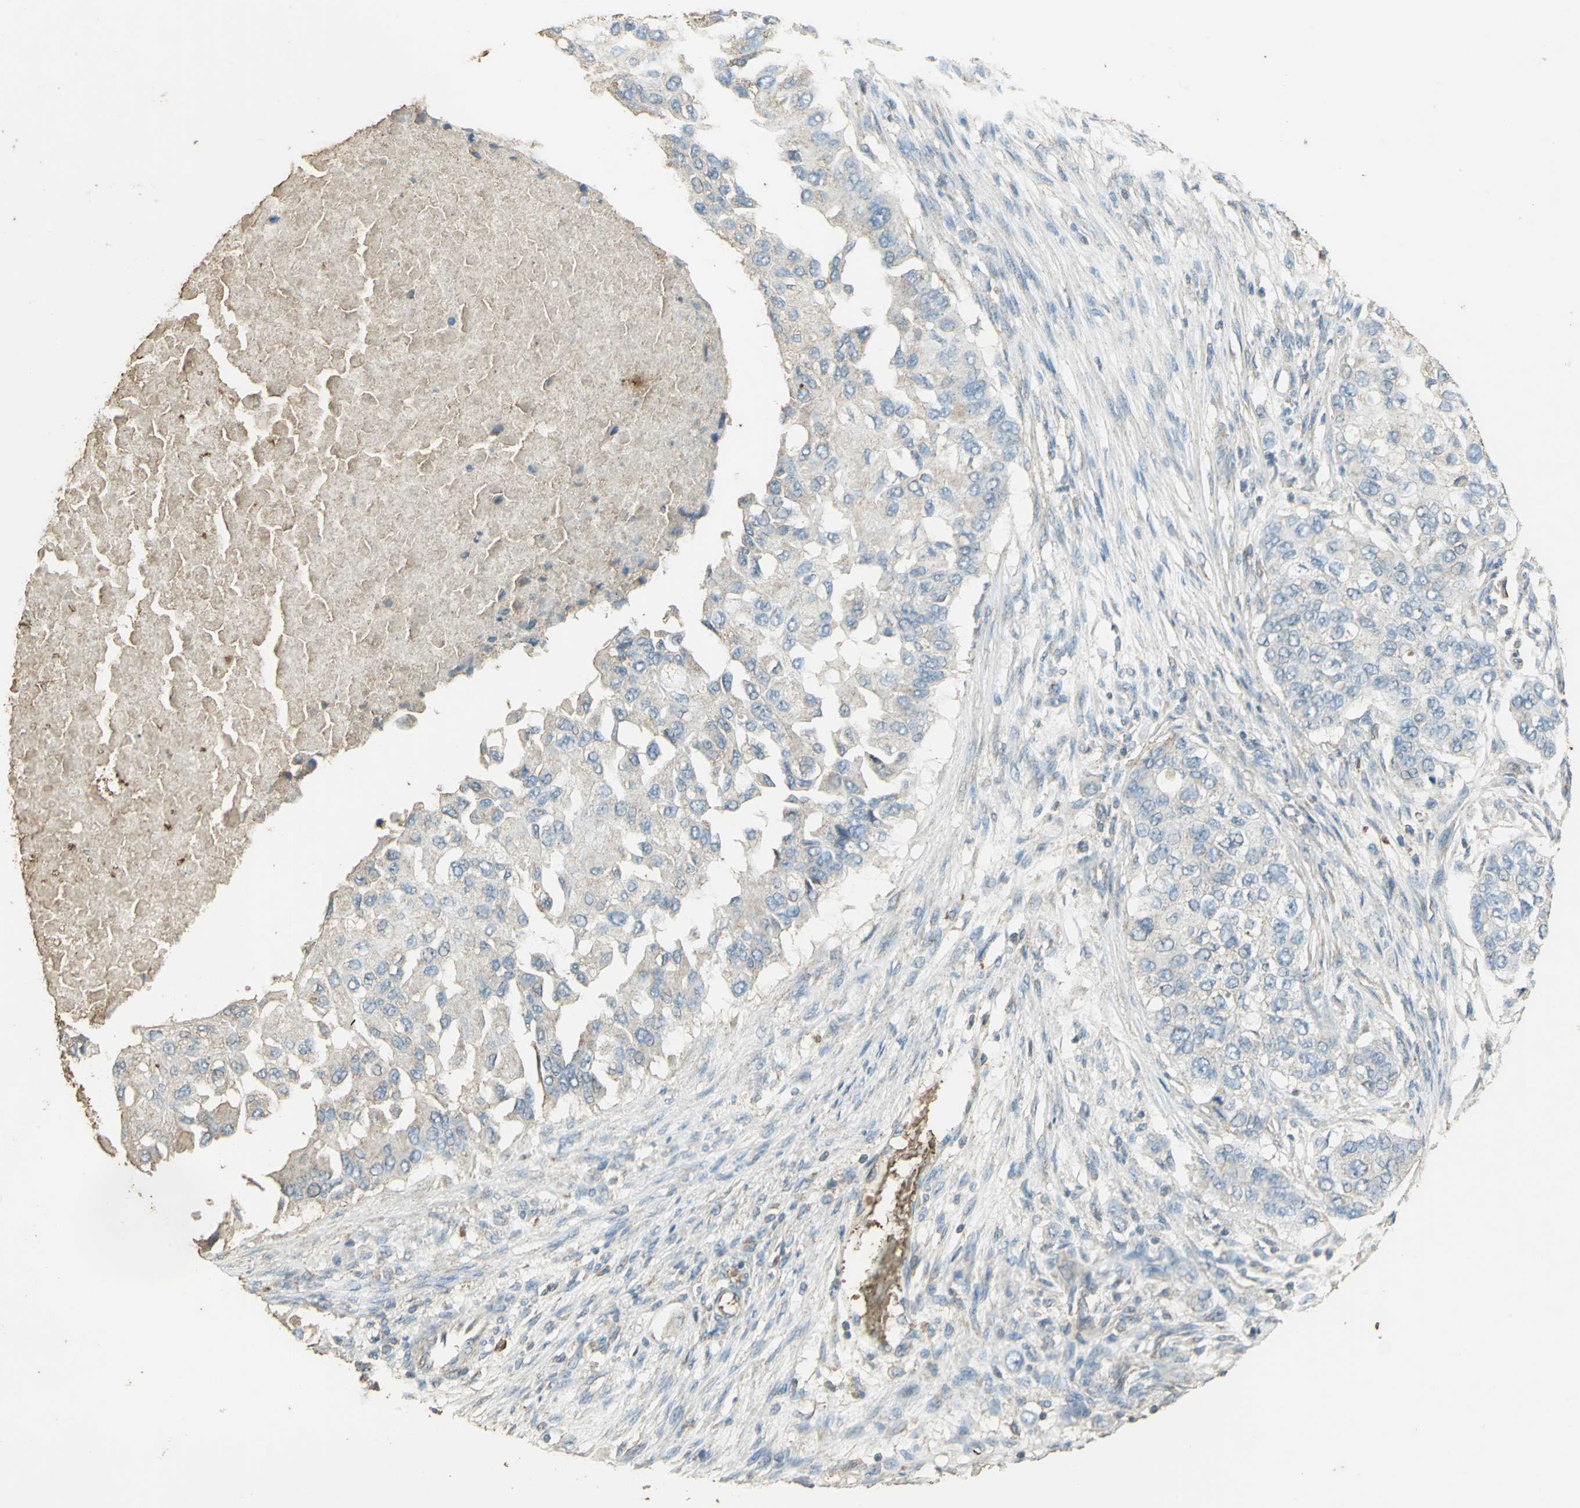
{"staining": {"intensity": "weak", "quantity": "25%-75%", "location": "cytoplasmic/membranous"}, "tissue": "breast cancer", "cell_type": "Tumor cells", "image_type": "cancer", "snomed": [{"axis": "morphology", "description": "Normal tissue, NOS"}, {"axis": "morphology", "description": "Duct carcinoma"}, {"axis": "topography", "description": "Breast"}], "caption": "IHC photomicrograph of neoplastic tissue: intraductal carcinoma (breast) stained using IHC shows low levels of weak protein expression localized specifically in the cytoplasmic/membranous of tumor cells, appearing as a cytoplasmic/membranous brown color.", "gene": "TRAPPC2", "patient": {"sex": "female", "age": 49}}